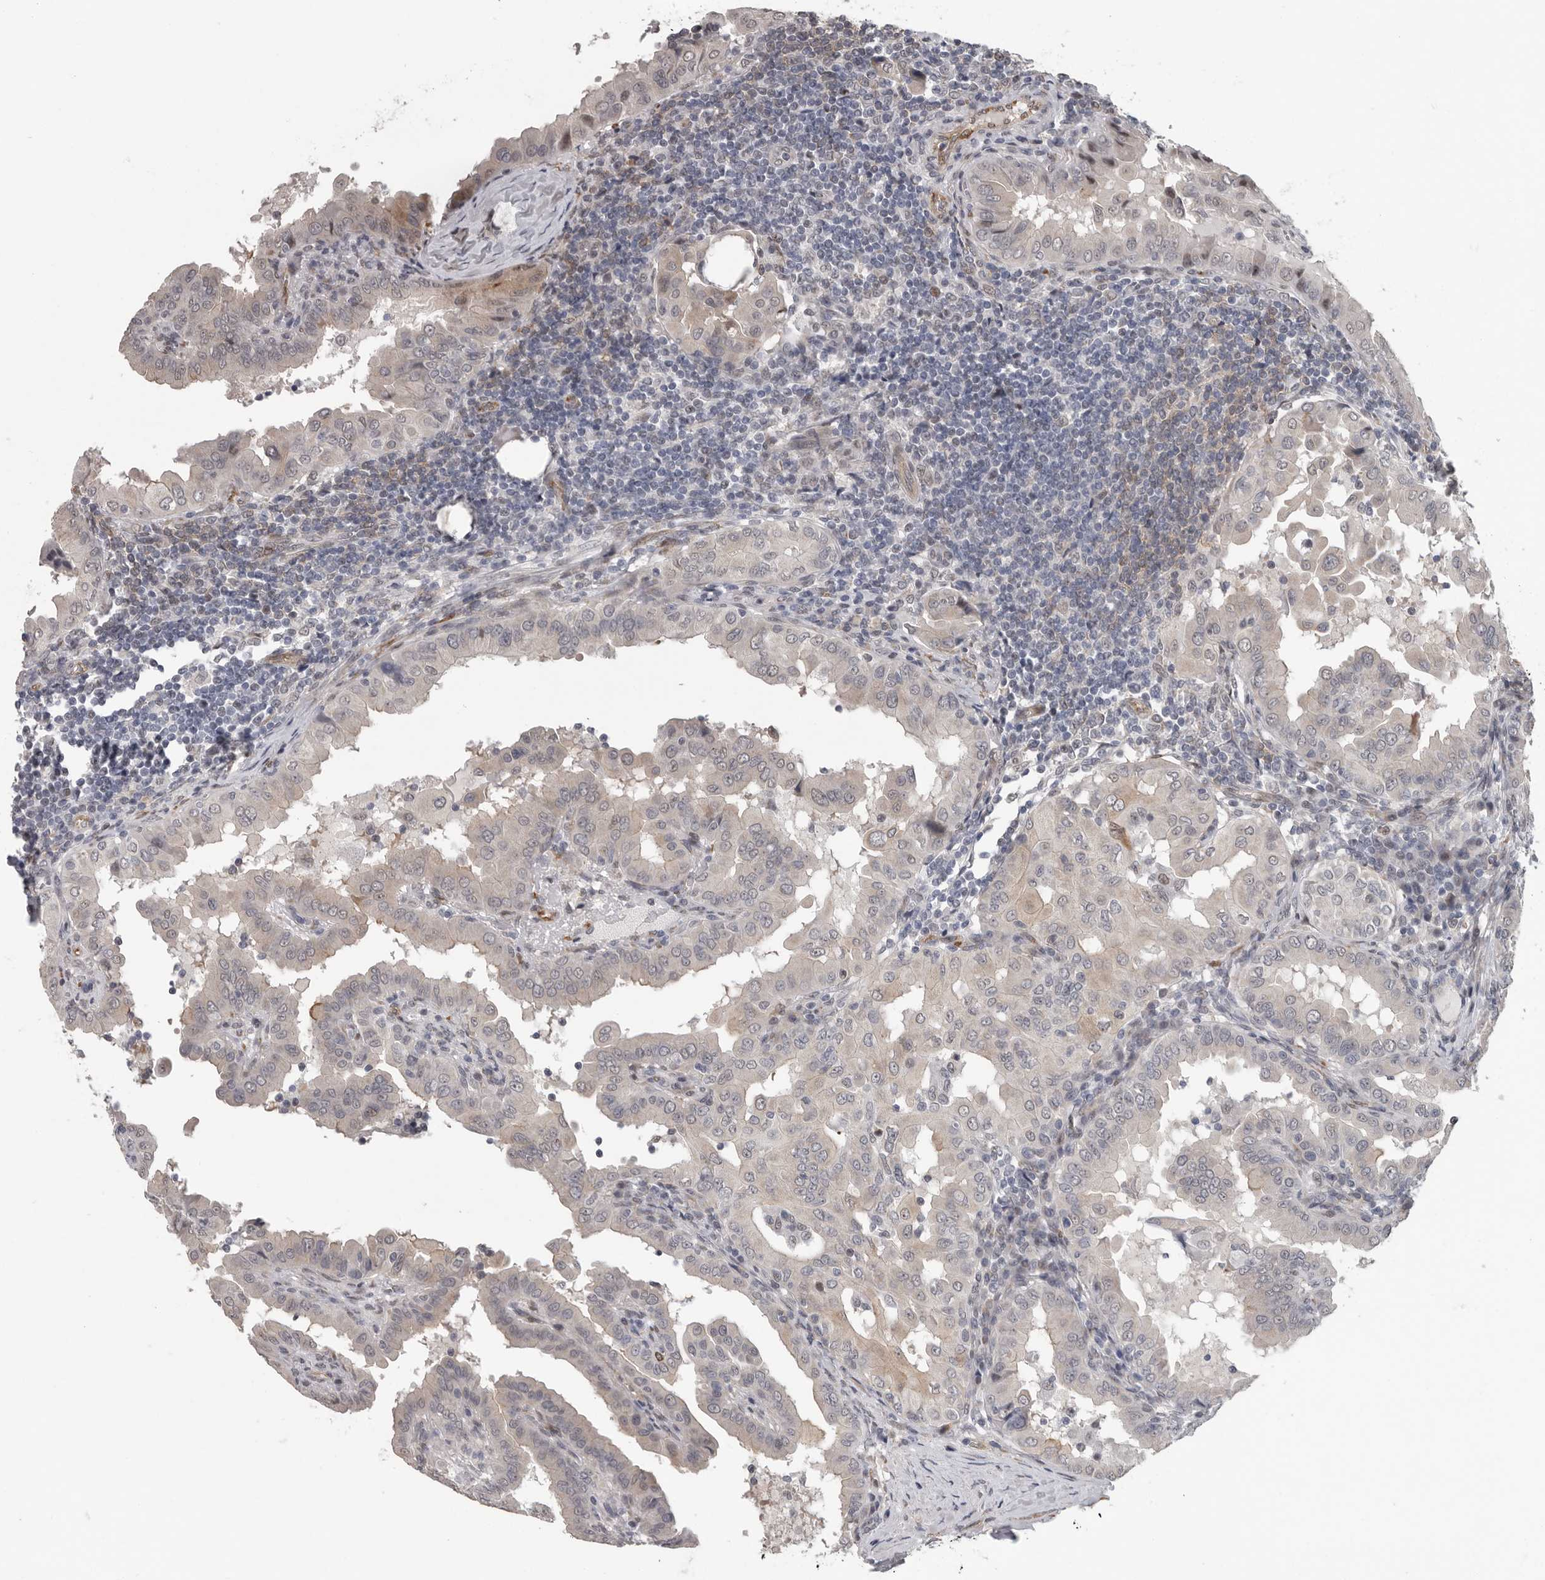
{"staining": {"intensity": "negative", "quantity": "none", "location": "none"}, "tissue": "thyroid cancer", "cell_type": "Tumor cells", "image_type": "cancer", "snomed": [{"axis": "morphology", "description": "Papillary adenocarcinoma, NOS"}, {"axis": "topography", "description": "Thyroid gland"}], "caption": "This is an immunohistochemistry (IHC) histopathology image of thyroid cancer (papillary adenocarcinoma). There is no positivity in tumor cells.", "gene": "RALGPS2", "patient": {"sex": "male", "age": 33}}